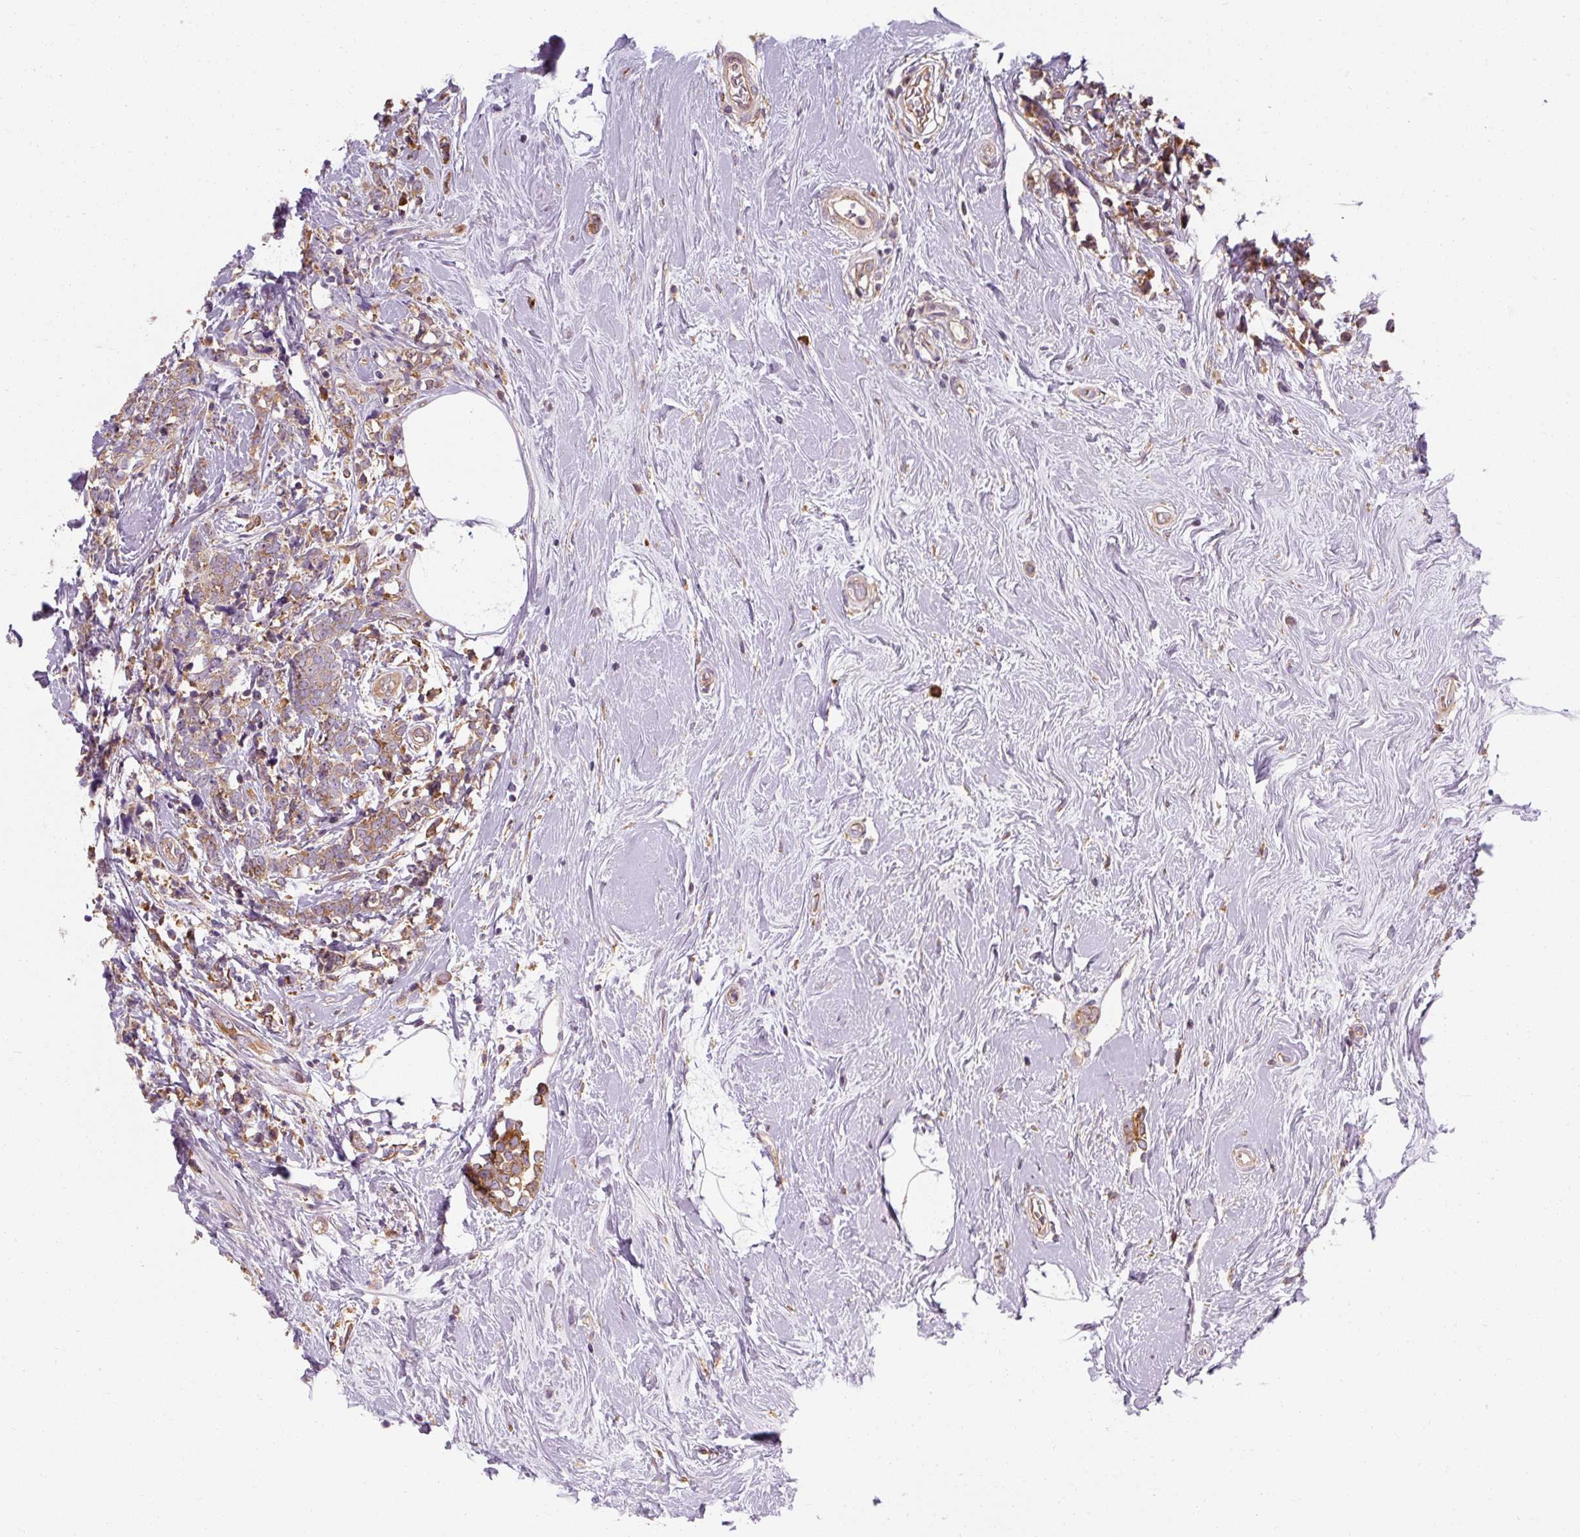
{"staining": {"intensity": "moderate", "quantity": ">75%", "location": "cytoplasmic/membranous"}, "tissue": "breast cancer", "cell_type": "Tumor cells", "image_type": "cancer", "snomed": [{"axis": "morphology", "description": "Lobular carcinoma"}, {"axis": "topography", "description": "Breast"}], "caption": "Breast lobular carcinoma tissue shows moderate cytoplasmic/membranous expression in approximately >75% of tumor cells, visualized by immunohistochemistry.", "gene": "TBC1D4", "patient": {"sex": "female", "age": 58}}